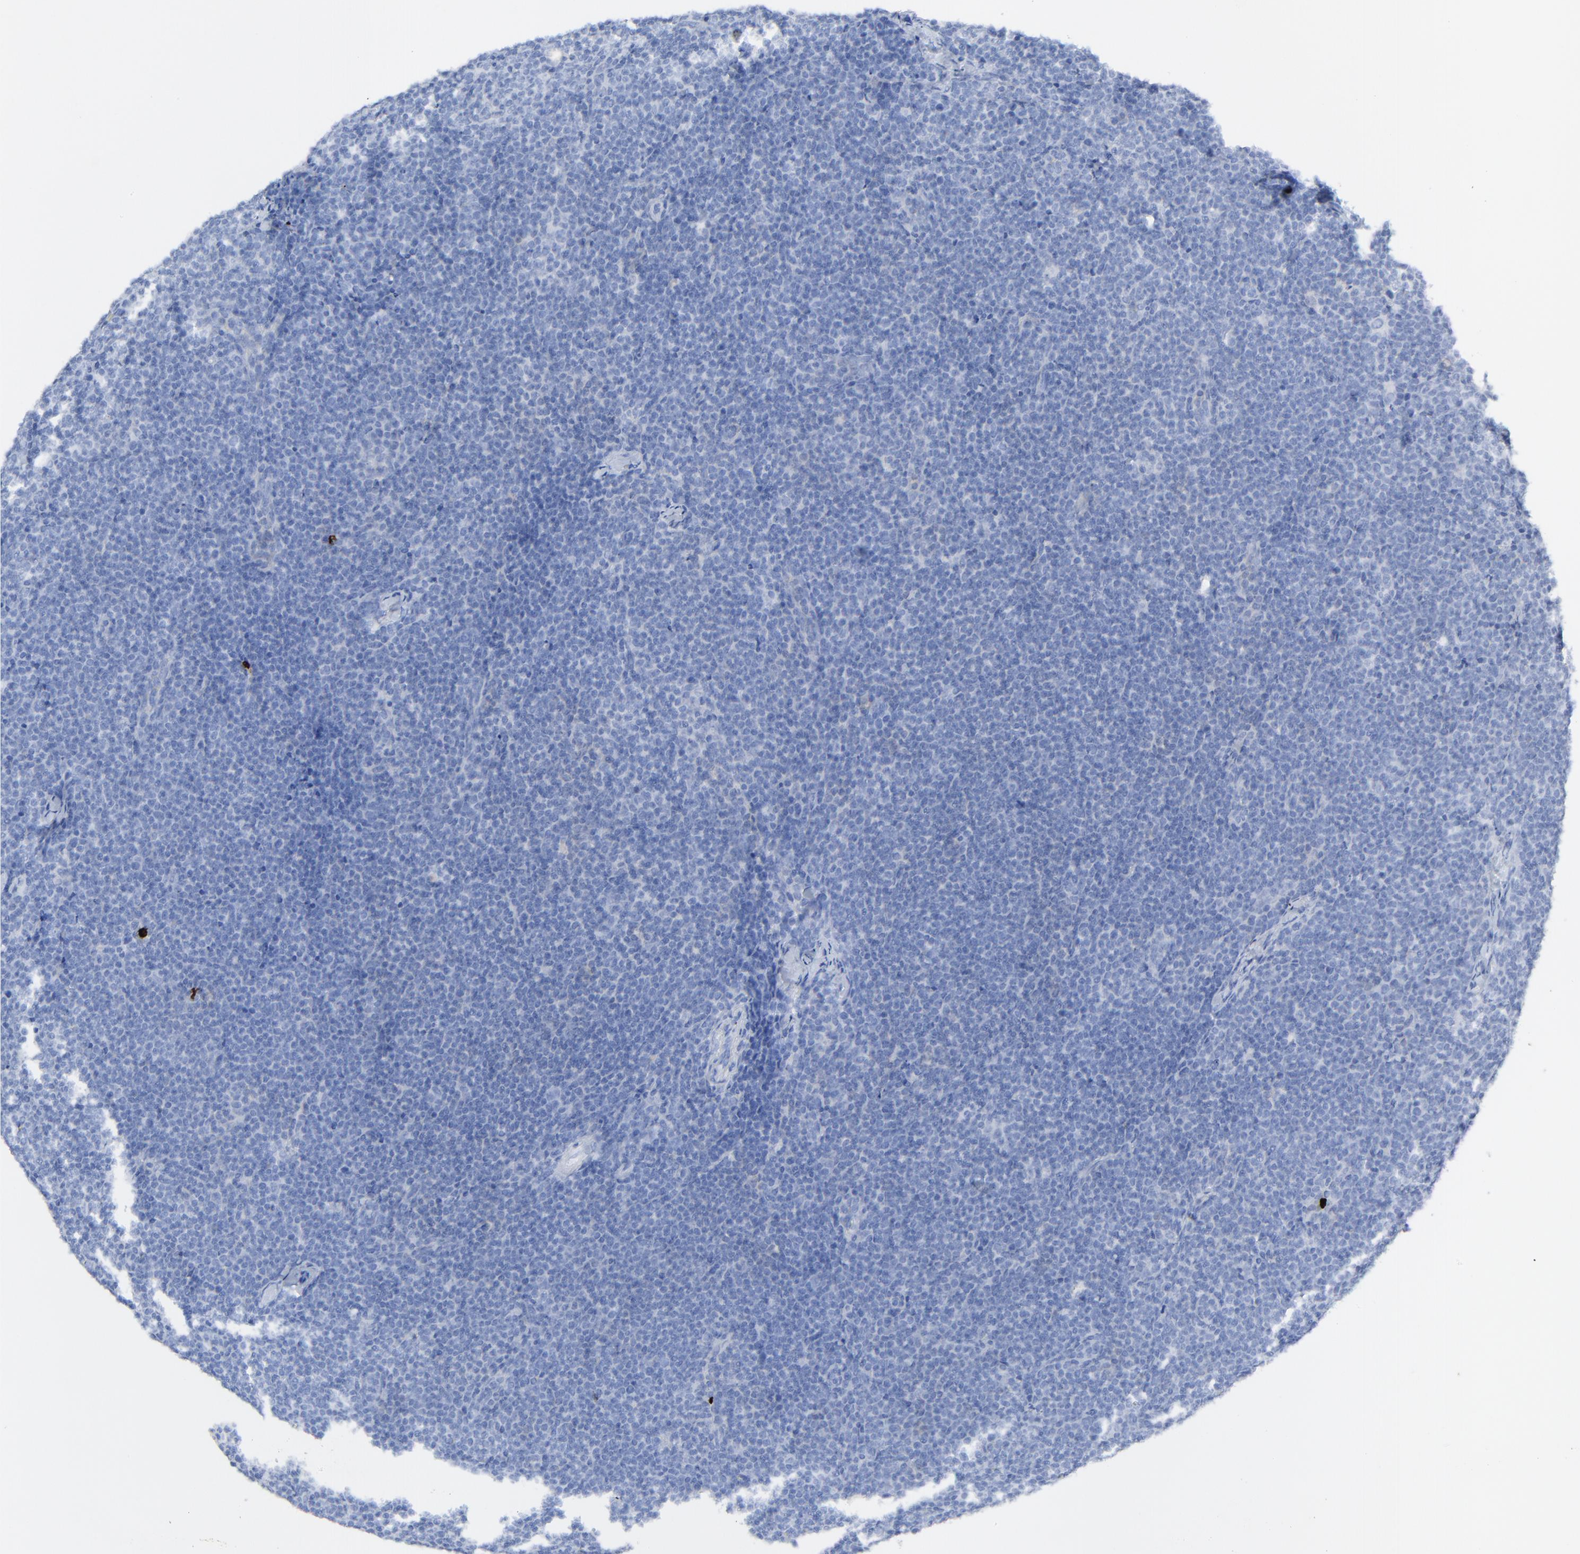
{"staining": {"intensity": "negative", "quantity": "none", "location": "none"}, "tissue": "lymphoma", "cell_type": "Tumor cells", "image_type": "cancer", "snomed": [{"axis": "morphology", "description": "Malignant lymphoma, non-Hodgkin's type, High grade"}, {"axis": "topography", "description": "Lymph node"}], "caption": "A high-resolution micrograph shows IHC staining of lymphoma, which exhibits no significant expression in tumor cells. Brightfield microscopy of immunohistochemistry (IHC) stained with DAB (brown) and hematoxylin (blue), captured at high magnification.", "gene": "LCN2", "patient": {"sex": "female", "age": 58}}